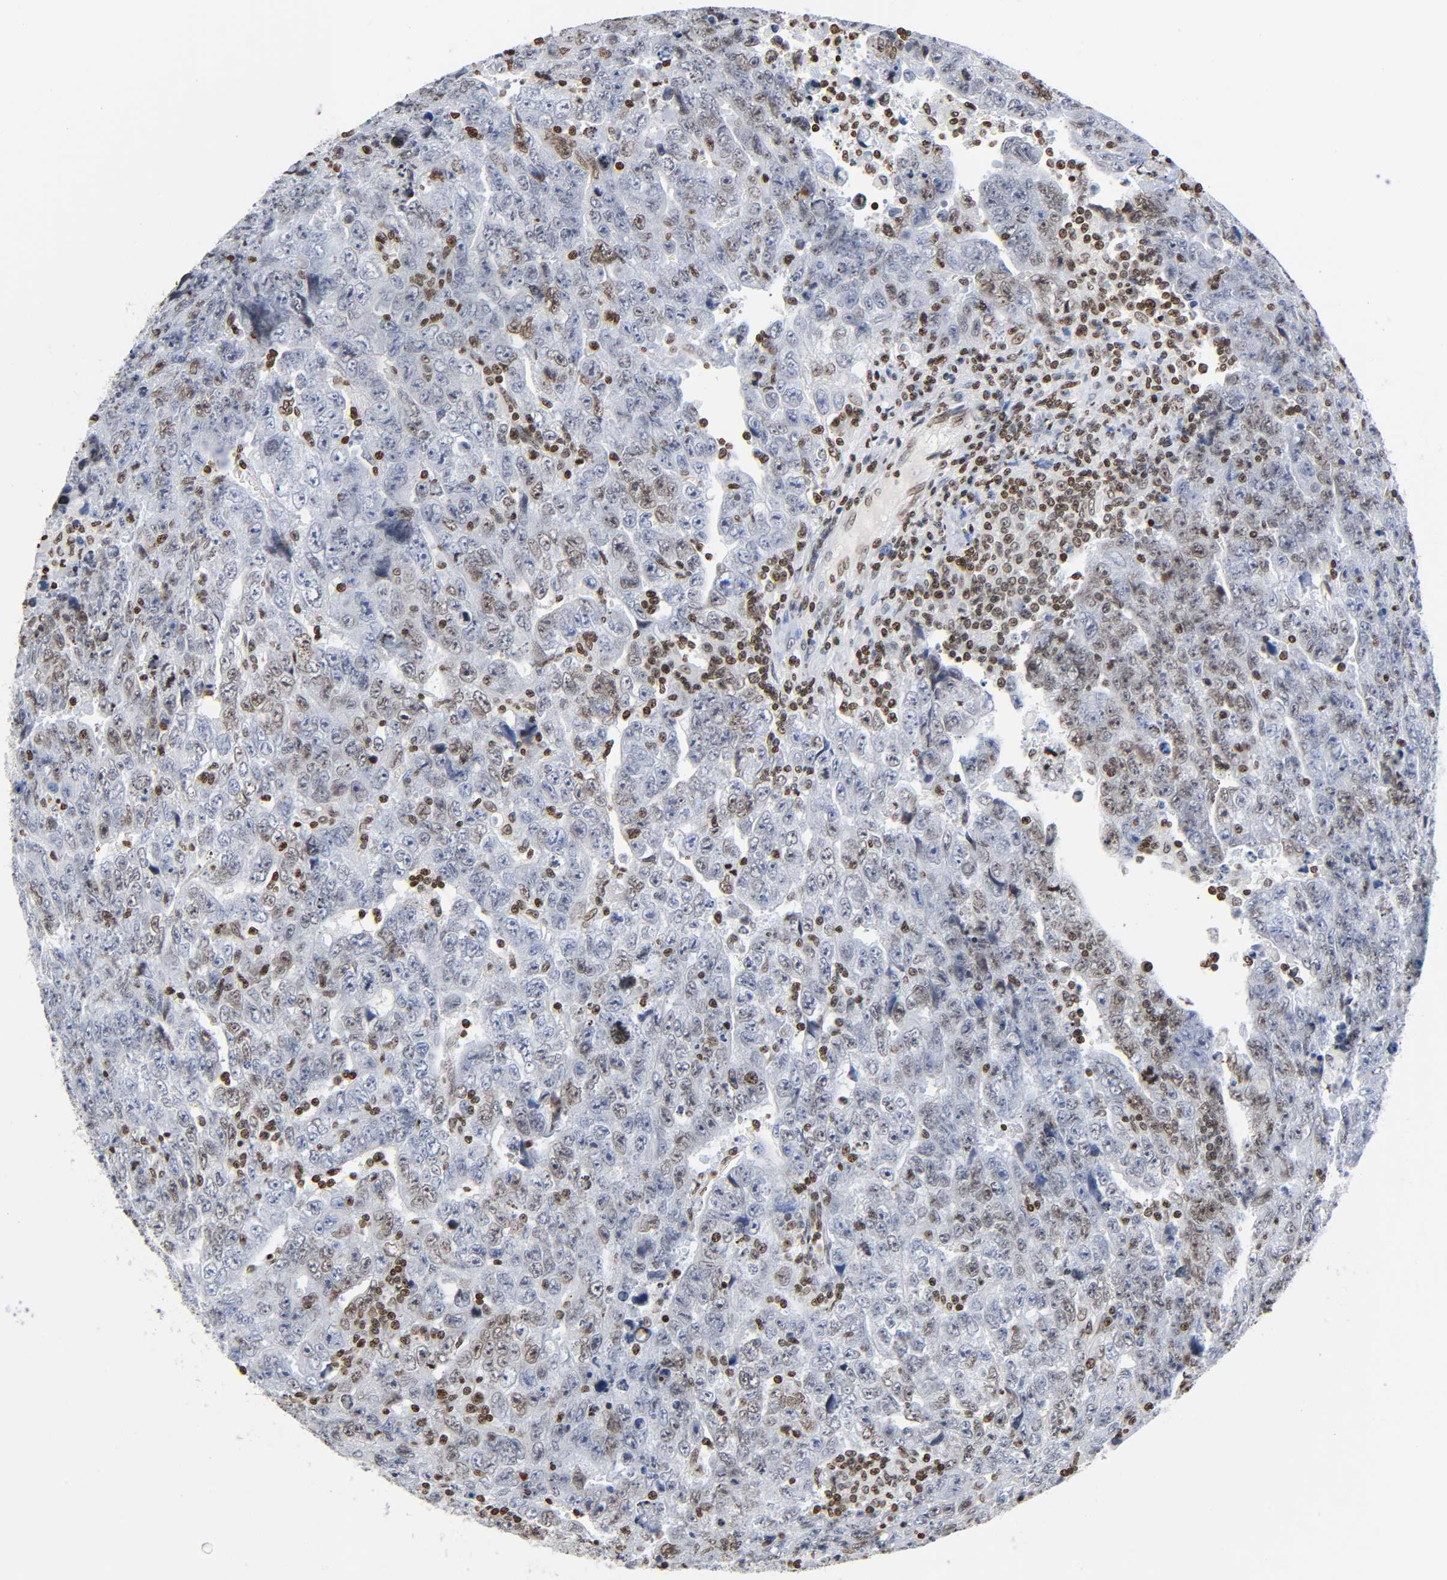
{"staining": {"intensity": "moderate", "quantity": "25%-75%", "location": "nuclear"}, "tissue": "testis cancer", "cell_type": "Tumor cells", "image_type": "cancer", "snomed": [{"axis": "morphology", "description": "Carcinoma, Embryonal, NOS"}, {"axis": "topography", "description": "Testis"}], "caption": "IHC histopathology image of testis cancer stained for a protein (brown), which reveals medium levels of moderate nuclear staining in approximately 25%-75% of tumor cells.", "gene": "HOXA6", "patient": {"sex": "male", "age": 28}}